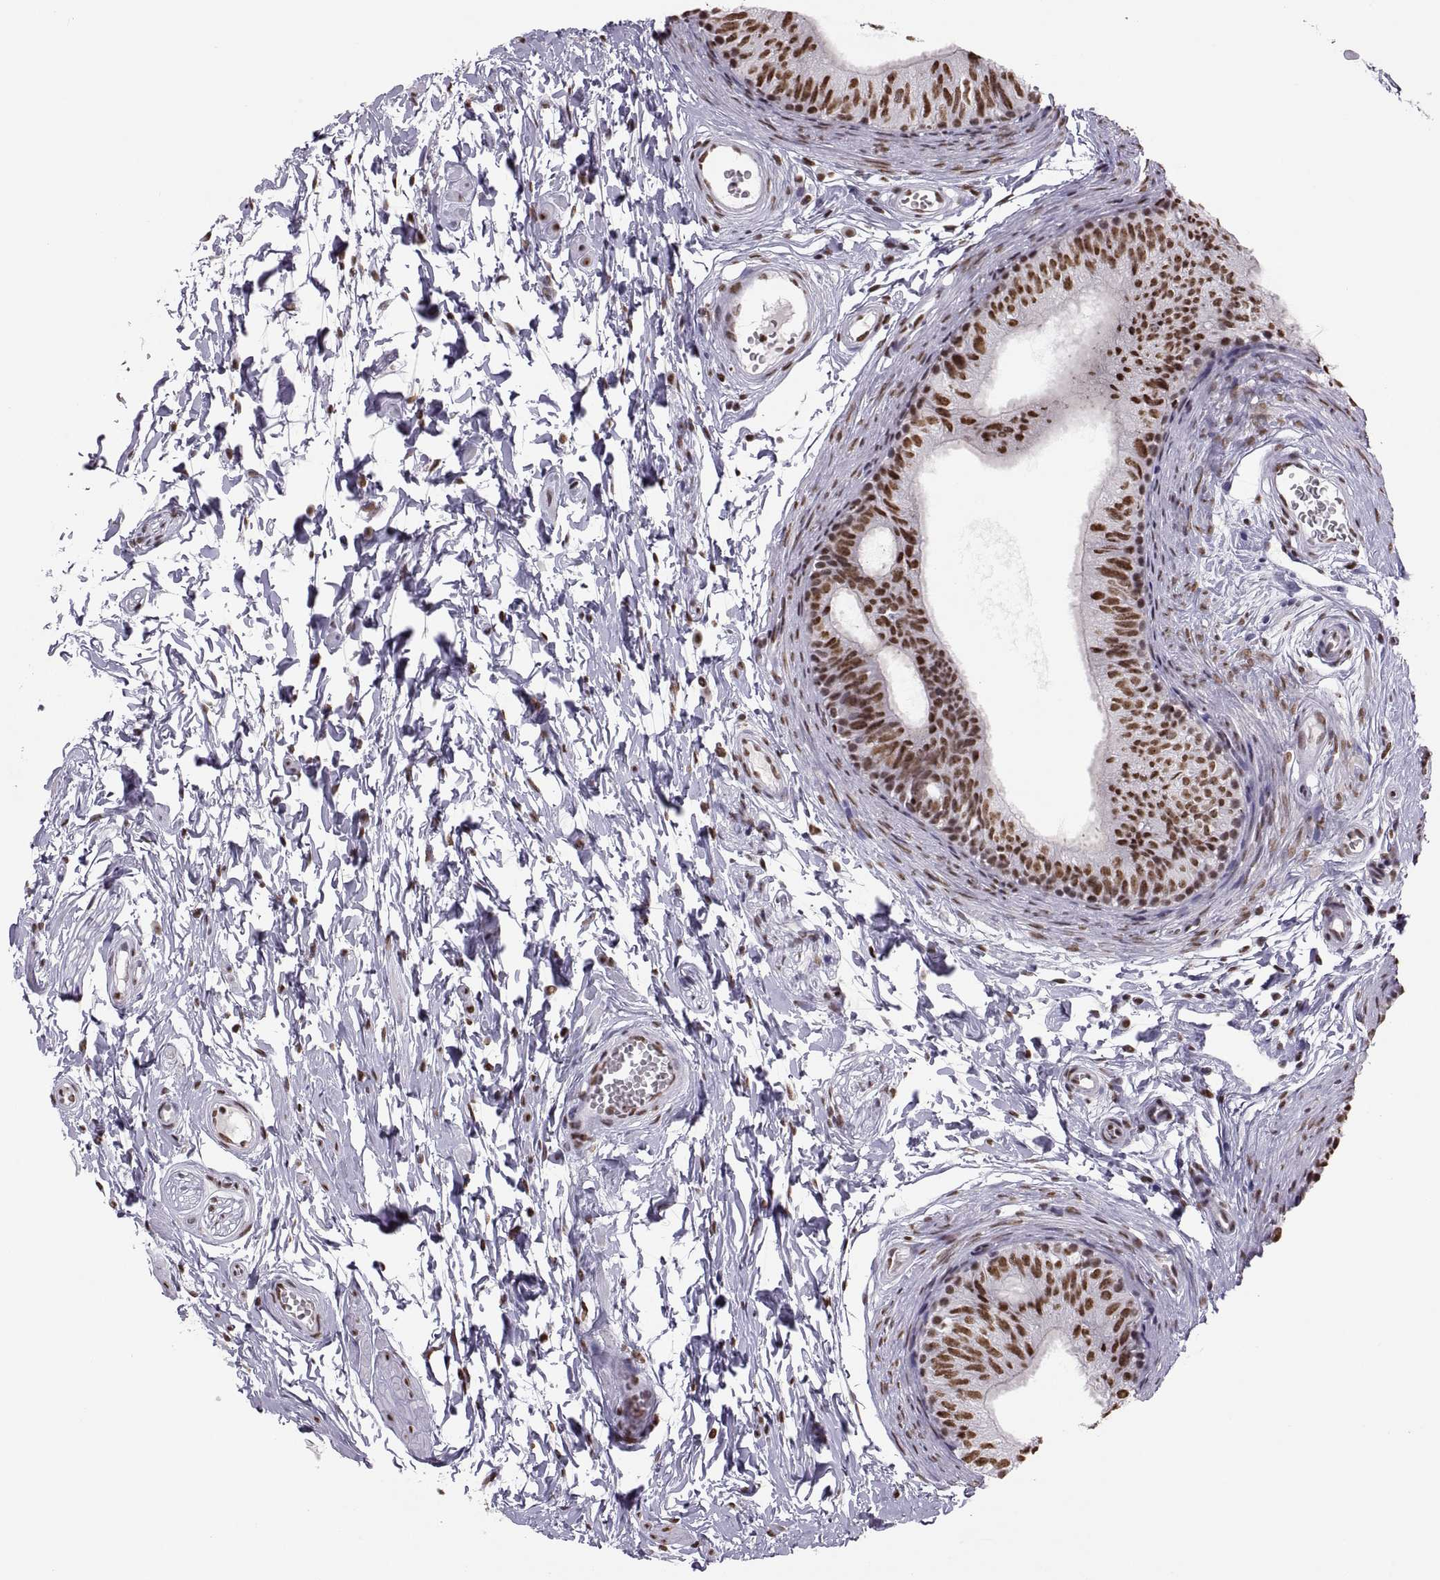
{"staining": {"intensity": "strong", "quantity": ">75%", "location": "nuclear"}, "tissue": "epididymis", "cell_type": "Glandular cells", "image_type": "normal", "snomed": [{"axis": "morphology", "description": "Normal tissue, NOS"}, {"axis": "topography", "description": "Epididymis"}], "caption": "A histopathology image showing strong nuclear staining in approximately >75% of glandular cells in normal epididymis, as visualized by brown immunohistochemical staining.", "gene": "SNAI1", "patient": {"sex": "male", "age": 22}}